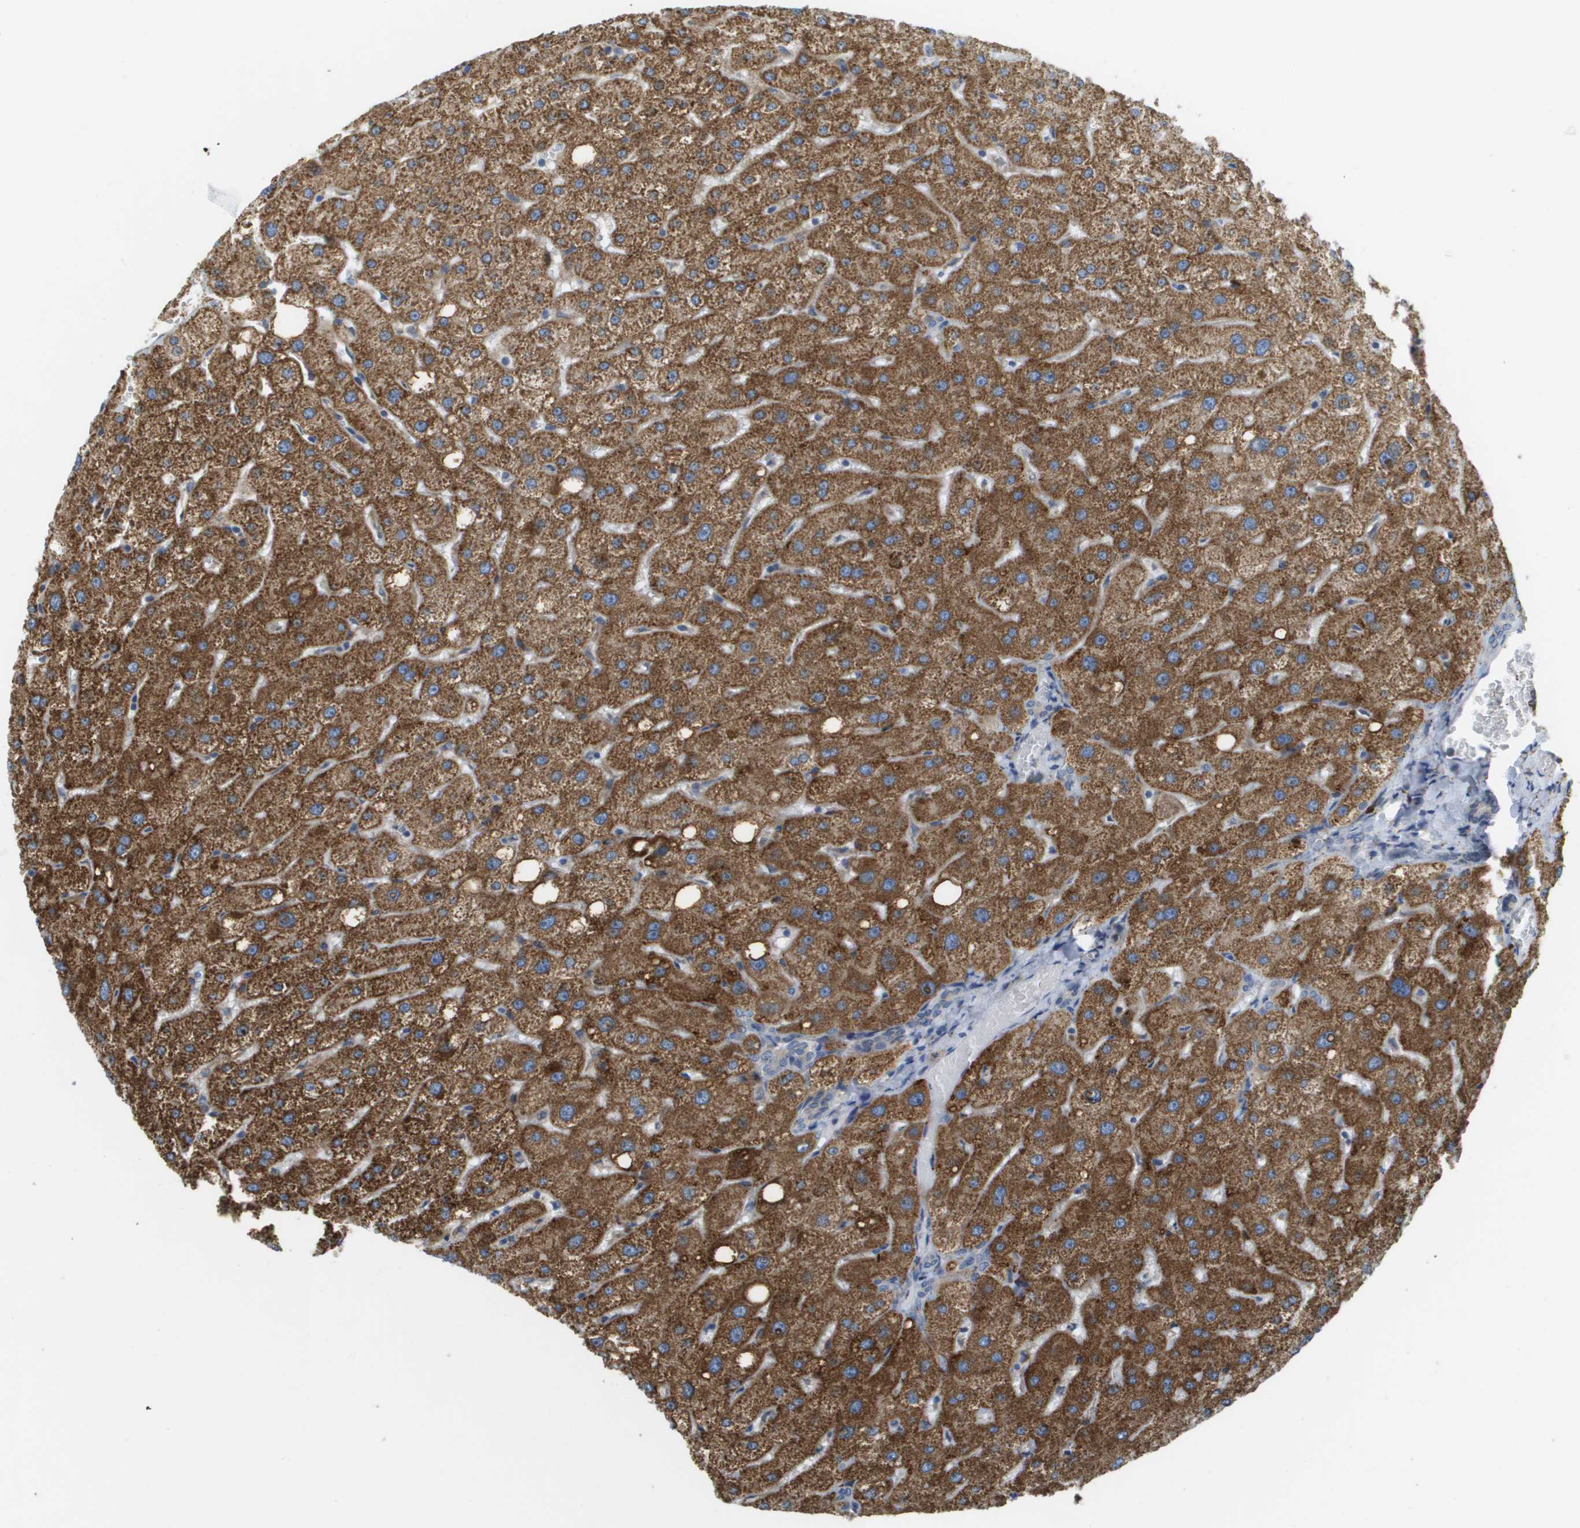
{"staining": {"intensity": "weak", "quantity": "<25%", "location": "cytoplasmic/membranous"}, "tissue": "liver", "cell_type": "Cholangiocytes", "image_type": "normal", "snomed": [{"axis": "morphology", "description": "Normal tissue, NOS"}, {"axis": "topography", "description": "Liver"}], "caption": "Immunohistochemistry image of unremarkable human liver stained for a protein (brown), which demonstrates no expression in cholangiocytes.", "gene": "CASP10", "patient": {"sex": "male", "age": 73}}